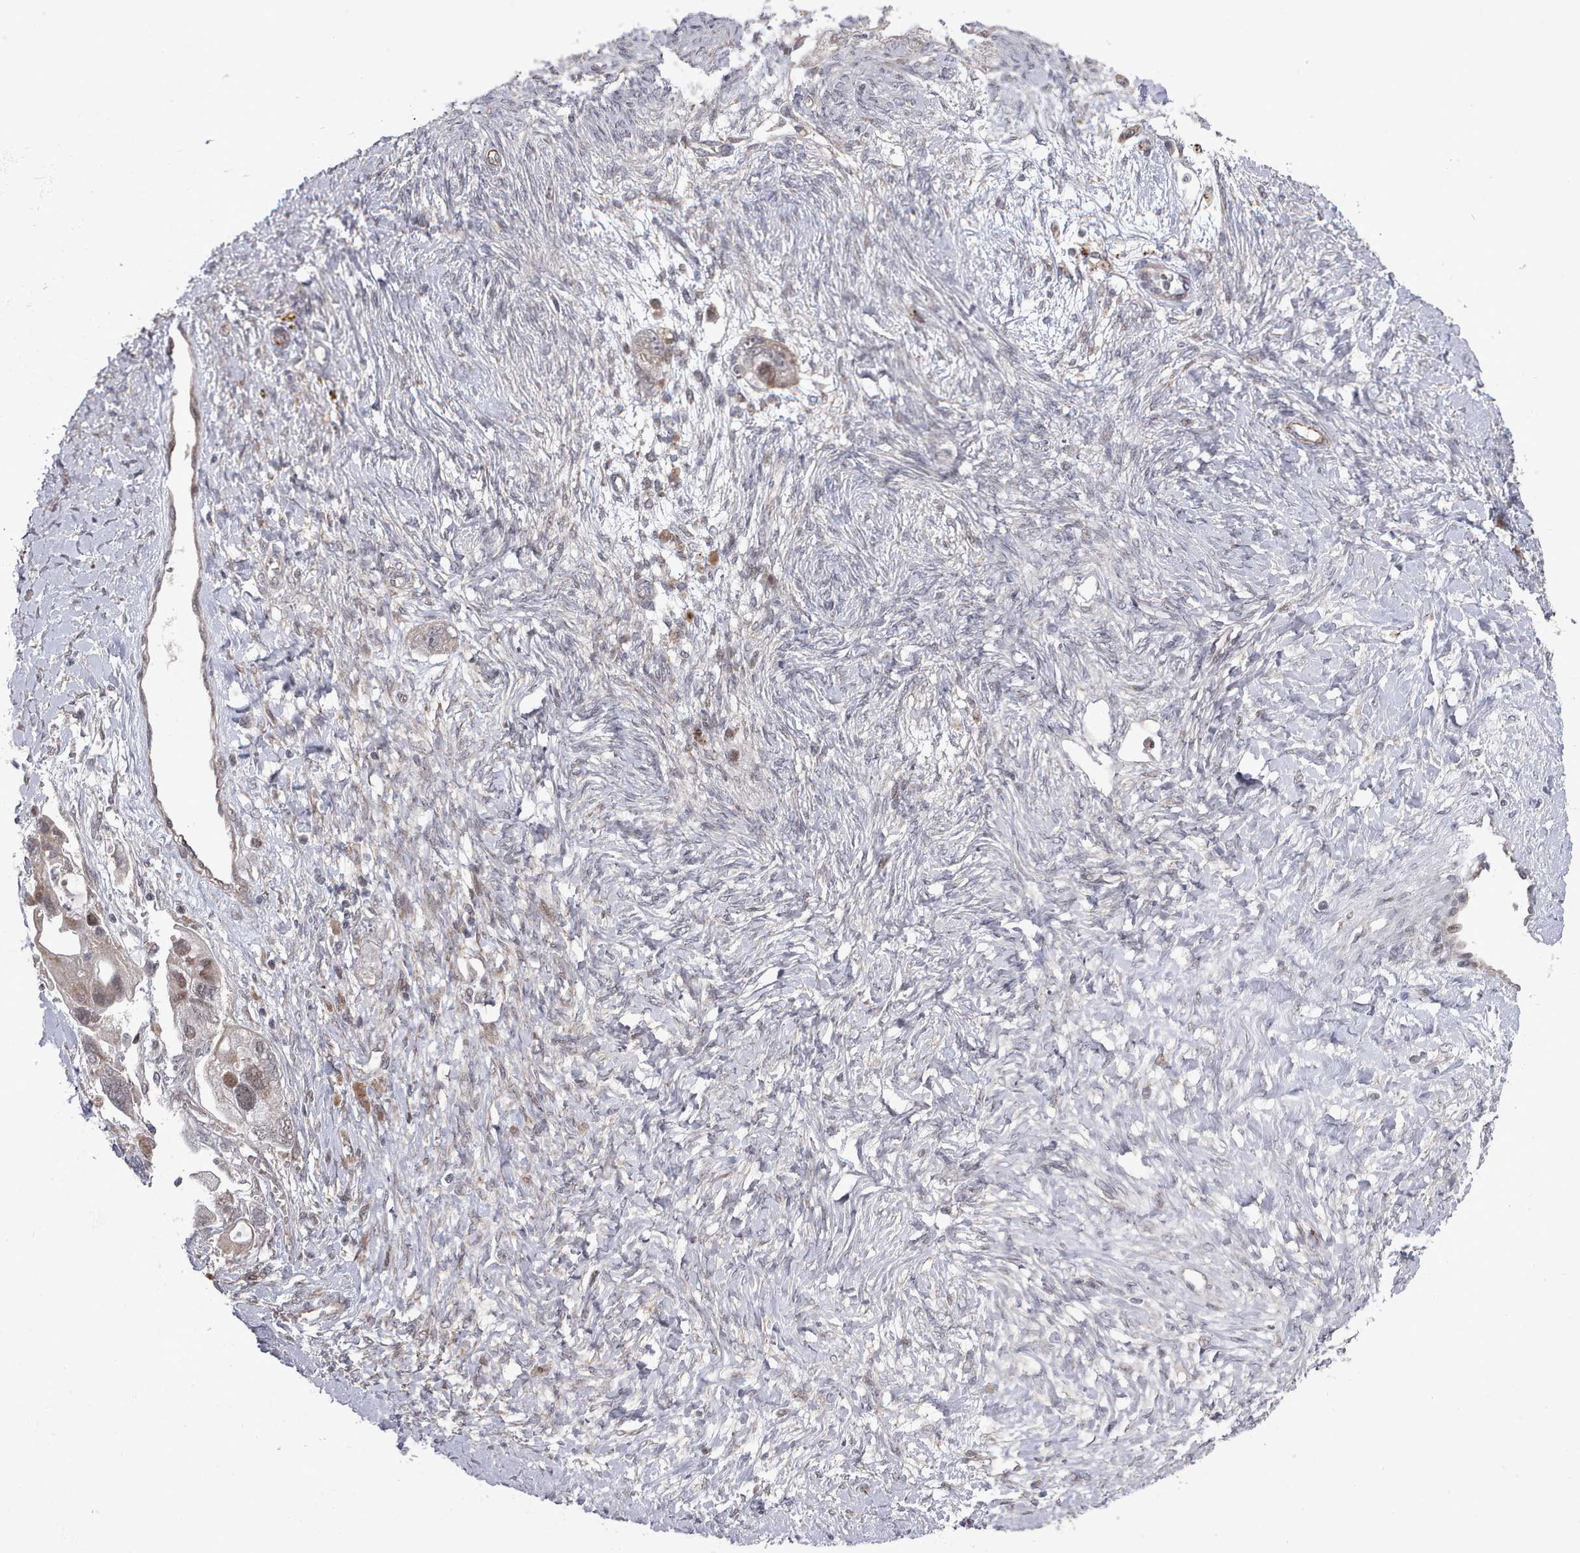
{"staining": {"intensity": "negative", "quantity": "none", "location": "none"}, "tissue": "ovarian cancer", "cell_type": "Tumor cells", "image_type": "cancer", "snomed": [{"axis": "morphology", "description": "Carcinoma, NOS"}, {"axis": "morphology", "description": "Cystadenocarcinoma, serous, NOS"}, {"axis": "topography", "description": "Ovary"}], "caption": "The immunohistochemistry (IHC) image has no significant staining in tumor cells of carcinoma (ovarian) tissue.", "gene": "CPSF4", "patient": {"sex": "female", "age": 69}}